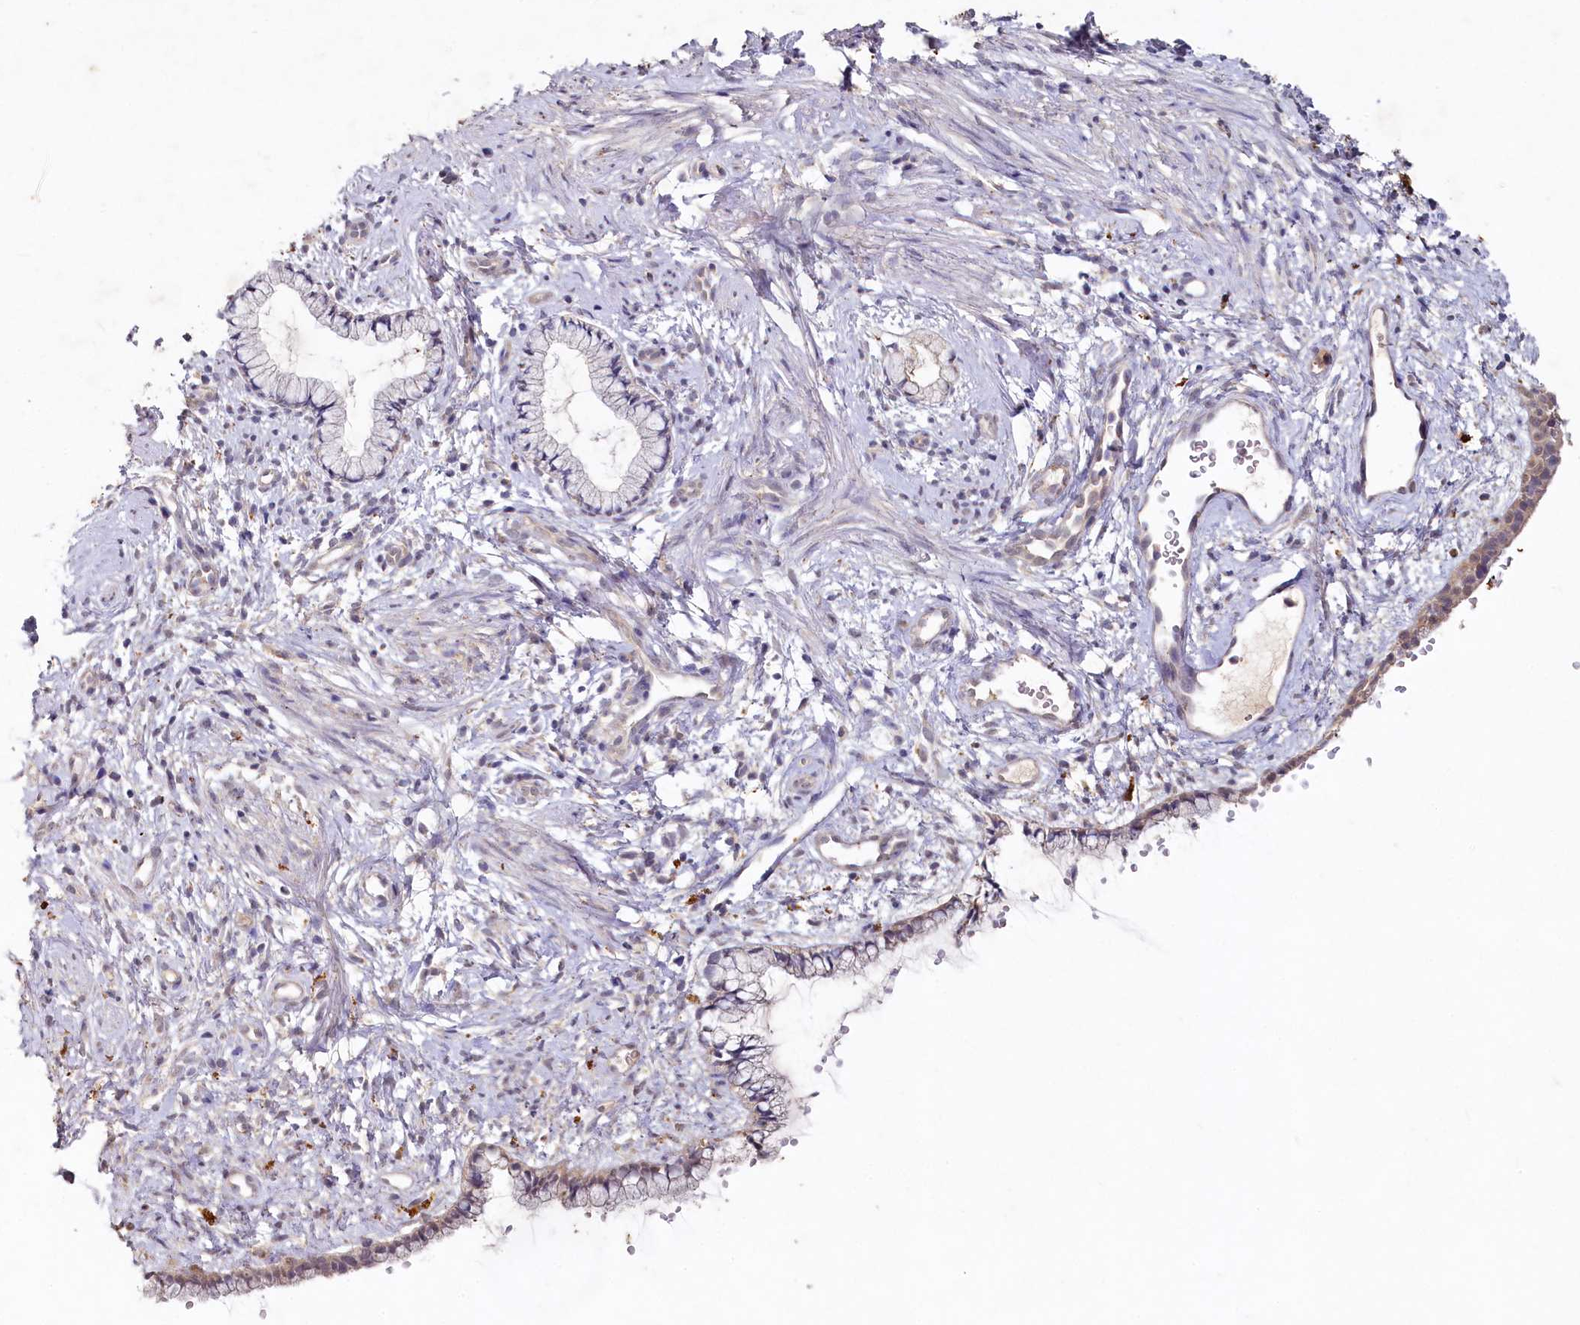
{"staining": {"intensity": "weak", "quantity": ">75%", "location": "cytoplasmic/membranous"}, "tissue": "cervix", "cell_type": "Glandular cells", "image_type": "normal", "snomed": [{"axis": "morphology", "description": "Normal tissue, NOS"}, {"axis": "topography", "description": "Cervix"}], "caption": "The histopathology image exhibits immunohistochemical staining of benign cervix. There is weak cytoplasmic/membranous staining is appreciated in about >75% of glandular cells. (DAB = brown stain, brightfield microscopy at high magnification).", "gene": "HERC3", "patient": {"sex": "female", "age": 57}}